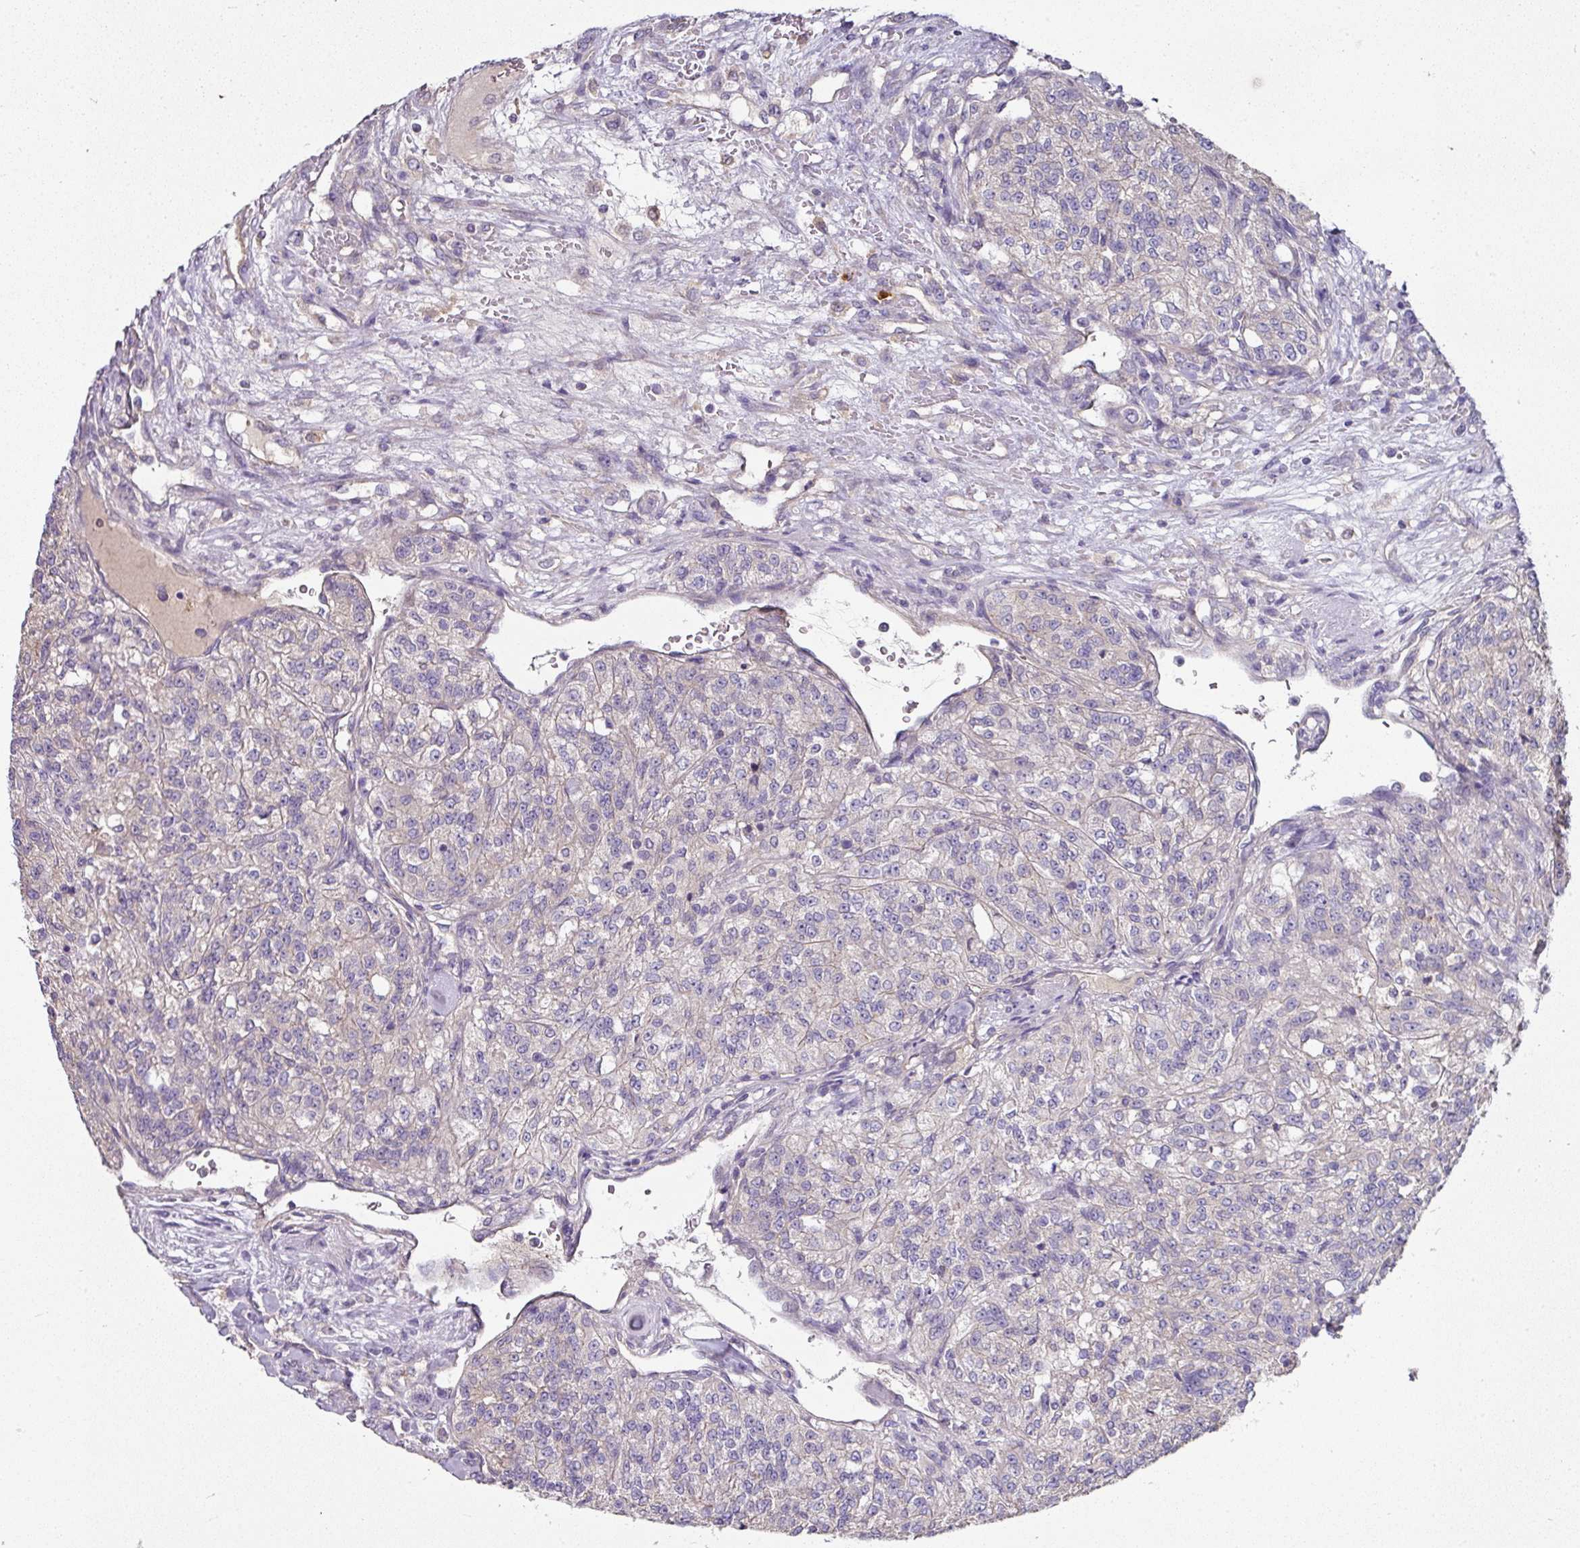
{"staining": {"intensity": "negative", "quantity": "none", "location": "none"}, "tissue": "renal cancer", "cell_type": "Tumor cells", "image_type": "cancer", "snomed": [{"axis": "morphology", "description": "Adenocarcinoma, NOS"}, {"axis": "topography", "description": "Kidney"}], "caption": "The histopathology image exhibits no staining of tumor cells in renal cancer (adenocarcinoma).", "gene": "C4orf48", "patient": {"sex": "female", "age": 63}}